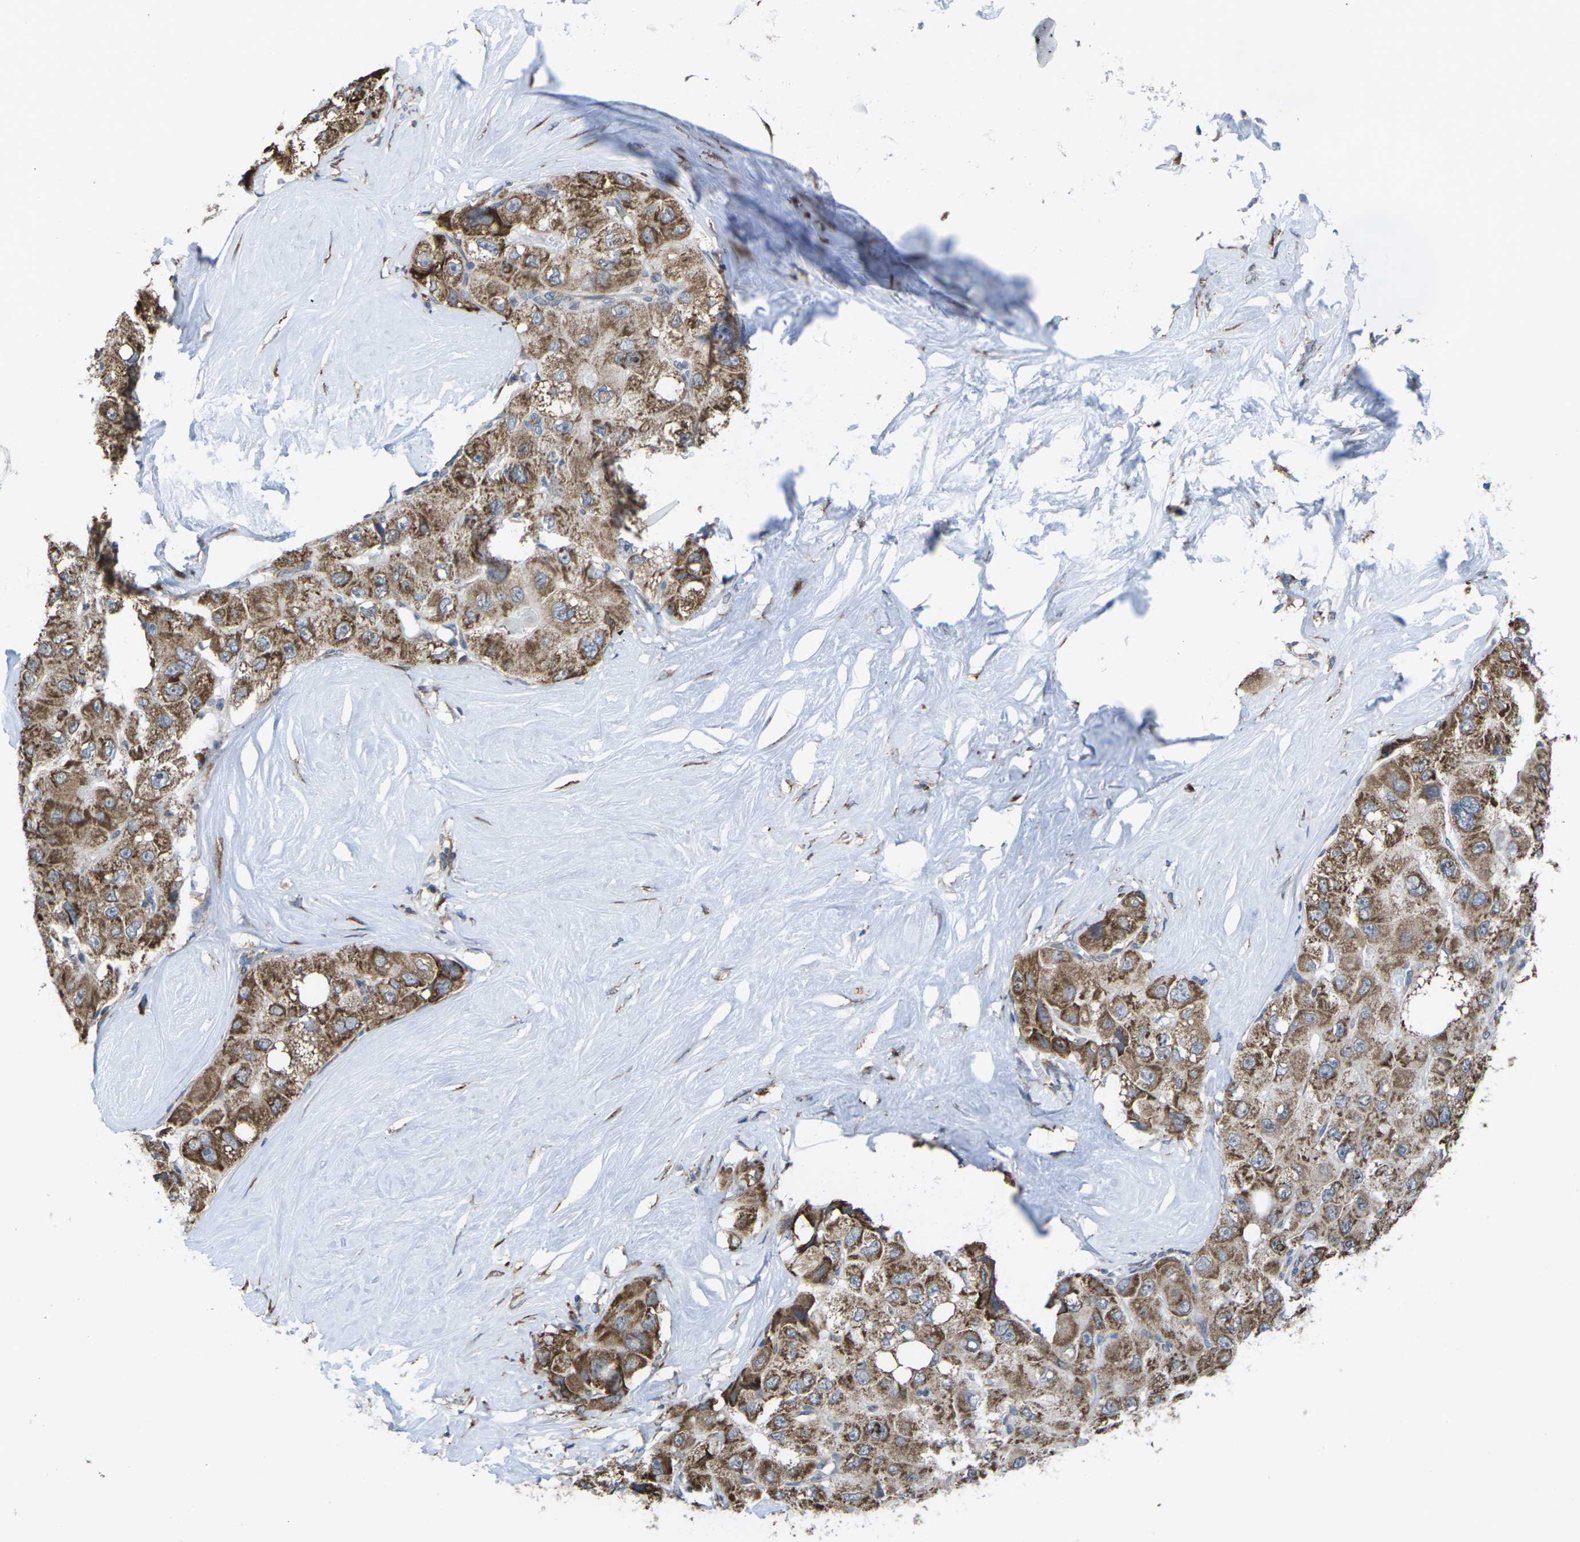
{"staining": {"intensity": "moderate", "quantity": ">75%", "location": "cytoplasmic/membranous"}, "tissue": "liver cancer", "cell_type": "Tumor cells", "image_type": "cancer", "snomed": [{"axis": "morphology", "description": "Carcinoma, Hepatocellular, NOS"}, {"axis": "topography", "description": "Liver"}], "caption": "Immunohistochemistry (IHC) (DAB) staining of liver cancer displays moderate cytoplasmic/membranous protein positivity in about >75% of tumor cells. Immunohistochemistry (IHC) stains the protein in brown and the nuclei are stained blue.", "gene": "PDZK1IP1", "patient": {"sex": "male", "age": 80}}